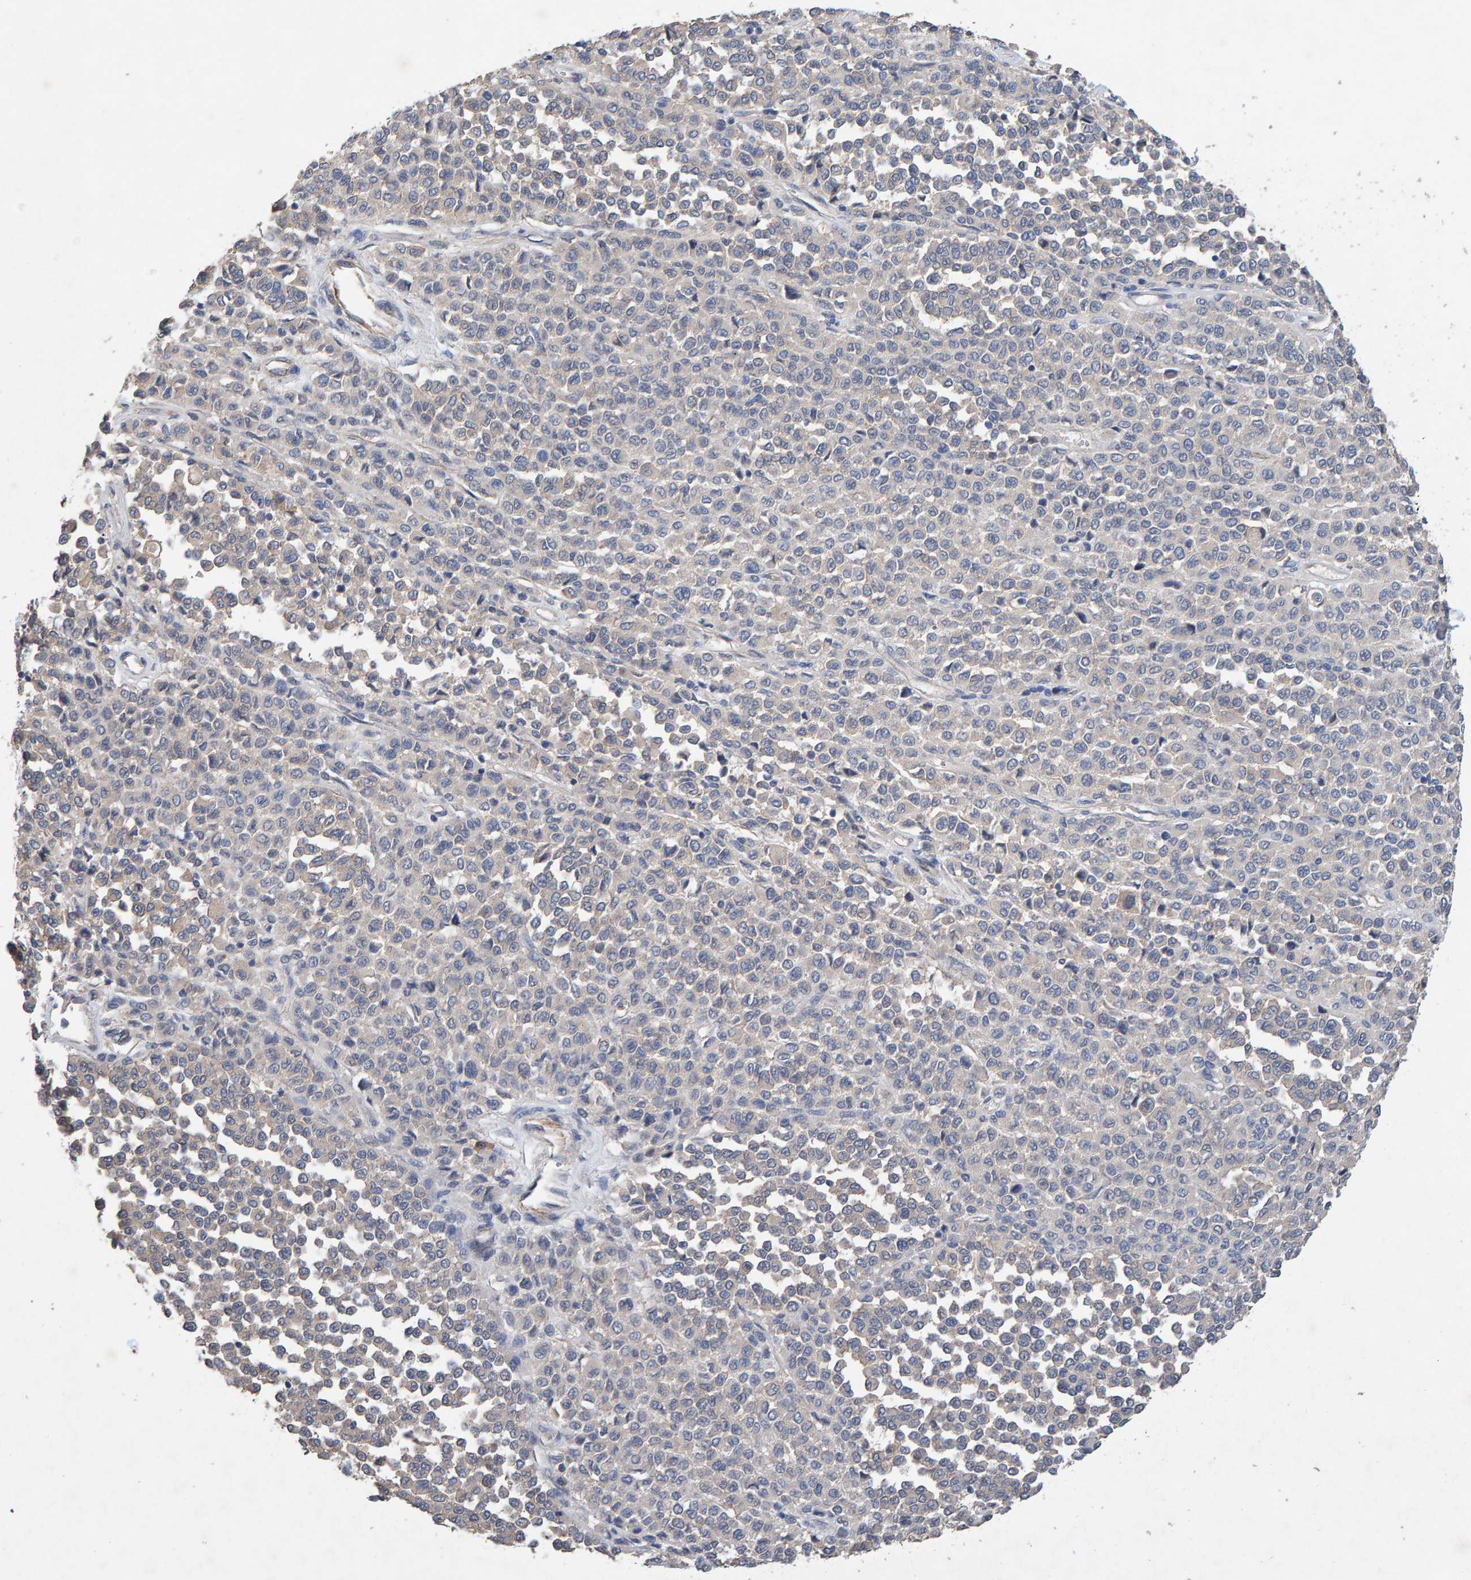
{"staining": {"intensity": "weak", "quantity": "<25%", "location": "cytoplasmic/membranous"}, "tissue": "melanoma", "cell_type": "Tumor cells", "image_type": "cancer", "snomed": [{"axis": "morphology", "description": "Malignant melanoma, Metastatic site"}, {"axis": "topography", "description": "Pancreas"}], "caption": "Photomicrograph shows no significant protein staining in tumor cells of malignant melanoma (metastatic site).", "gene": "EFR3A", "patient": {"sex": "female", "age": 30}}